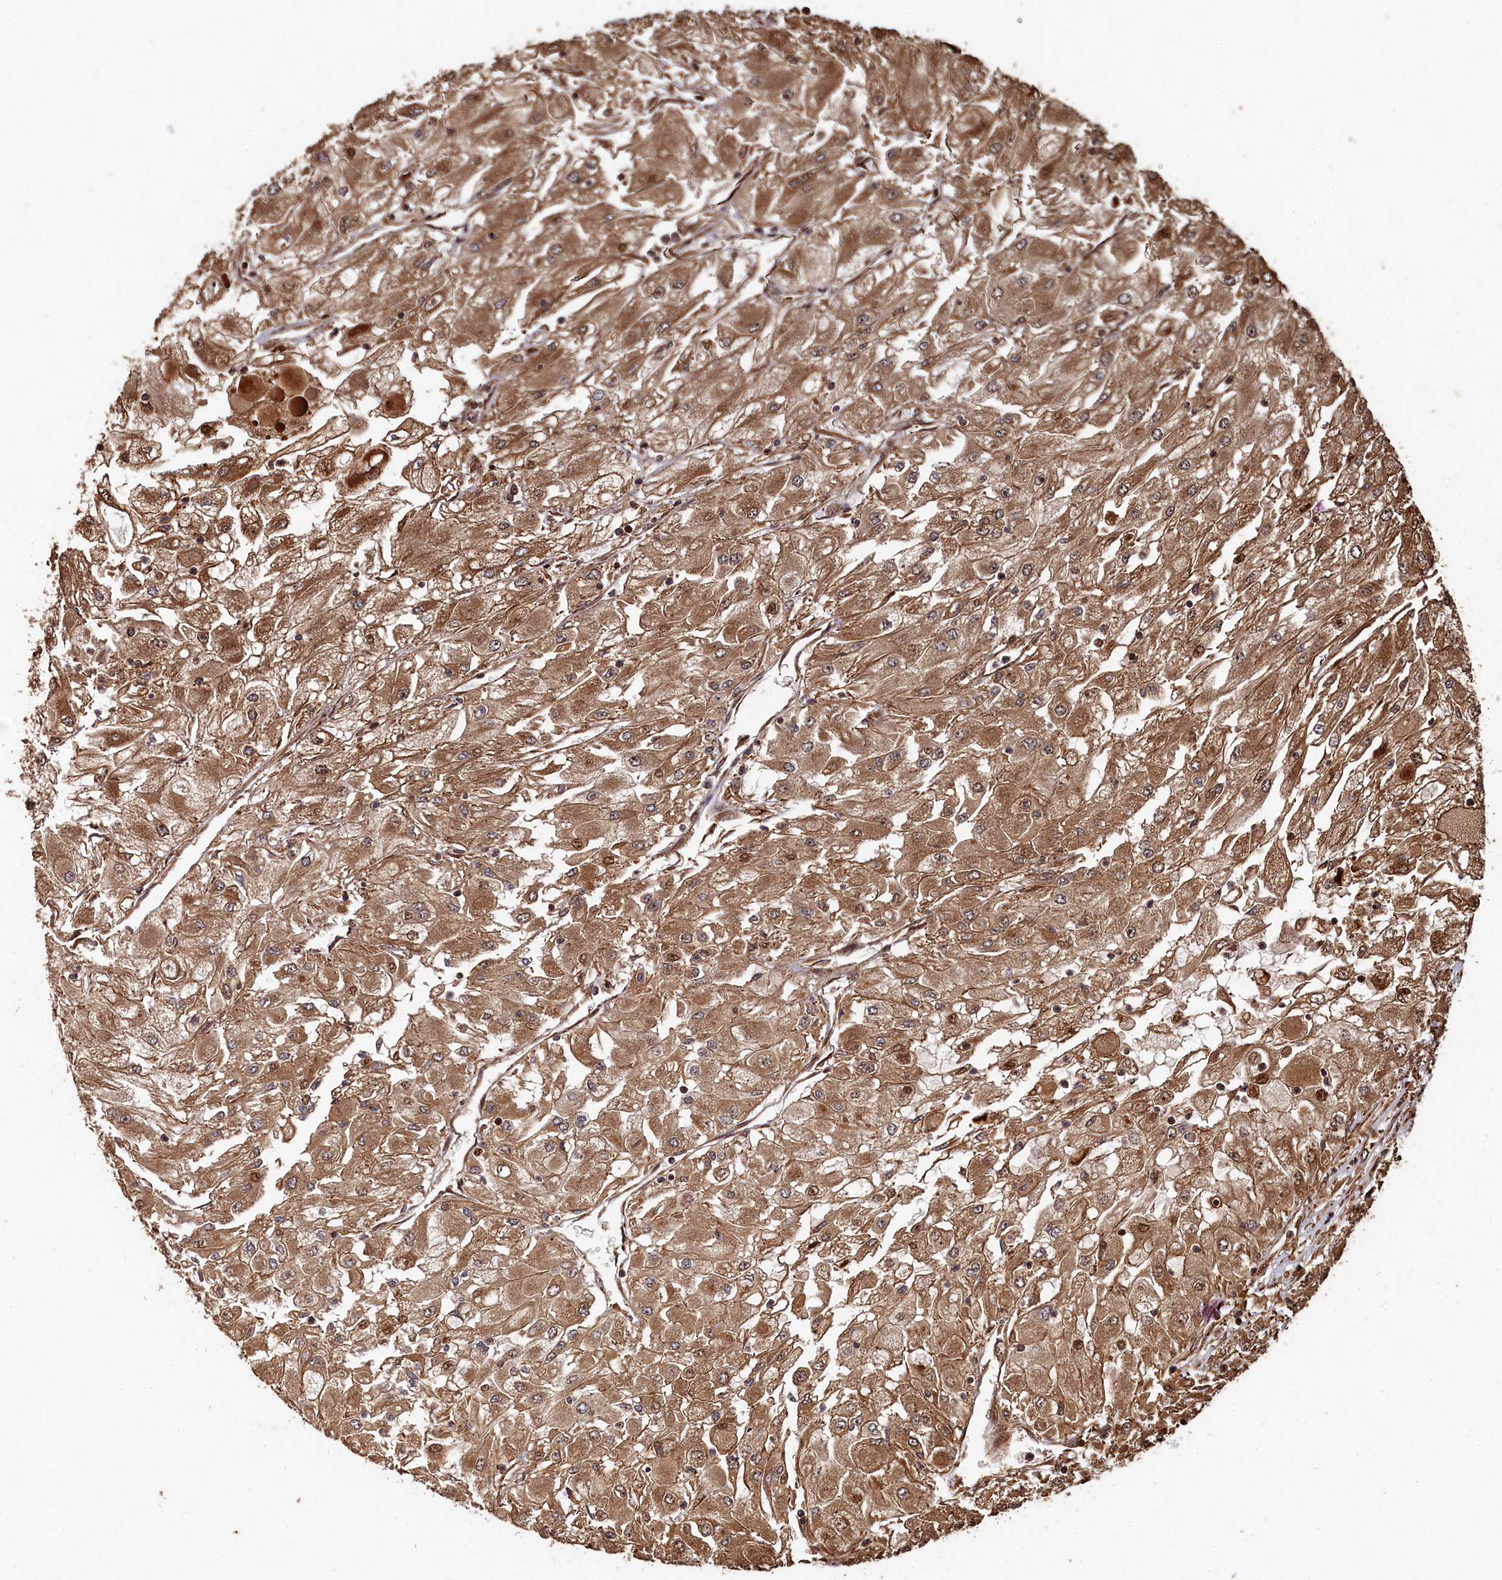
{"staining": {"intensity": "moderate", "quantity": ">75%", "location": "cytoplasmic/membranous,nuclear"}, "tissue": "renal cancer", "cell_type": "Tumor cells", "image_type": "cancer", "snomed": [{"axis": "morphology", "description": "Adenocarcinoma, NOS"}, {"axis": "topography", "description": "Kidney"}], "caption": "Human adenocarcinoma (renal) stained with a protein marker reveals moderate staining in tumor cells.", "gene": "PIGN", "patient": {"sex": "male", "age": 80}}